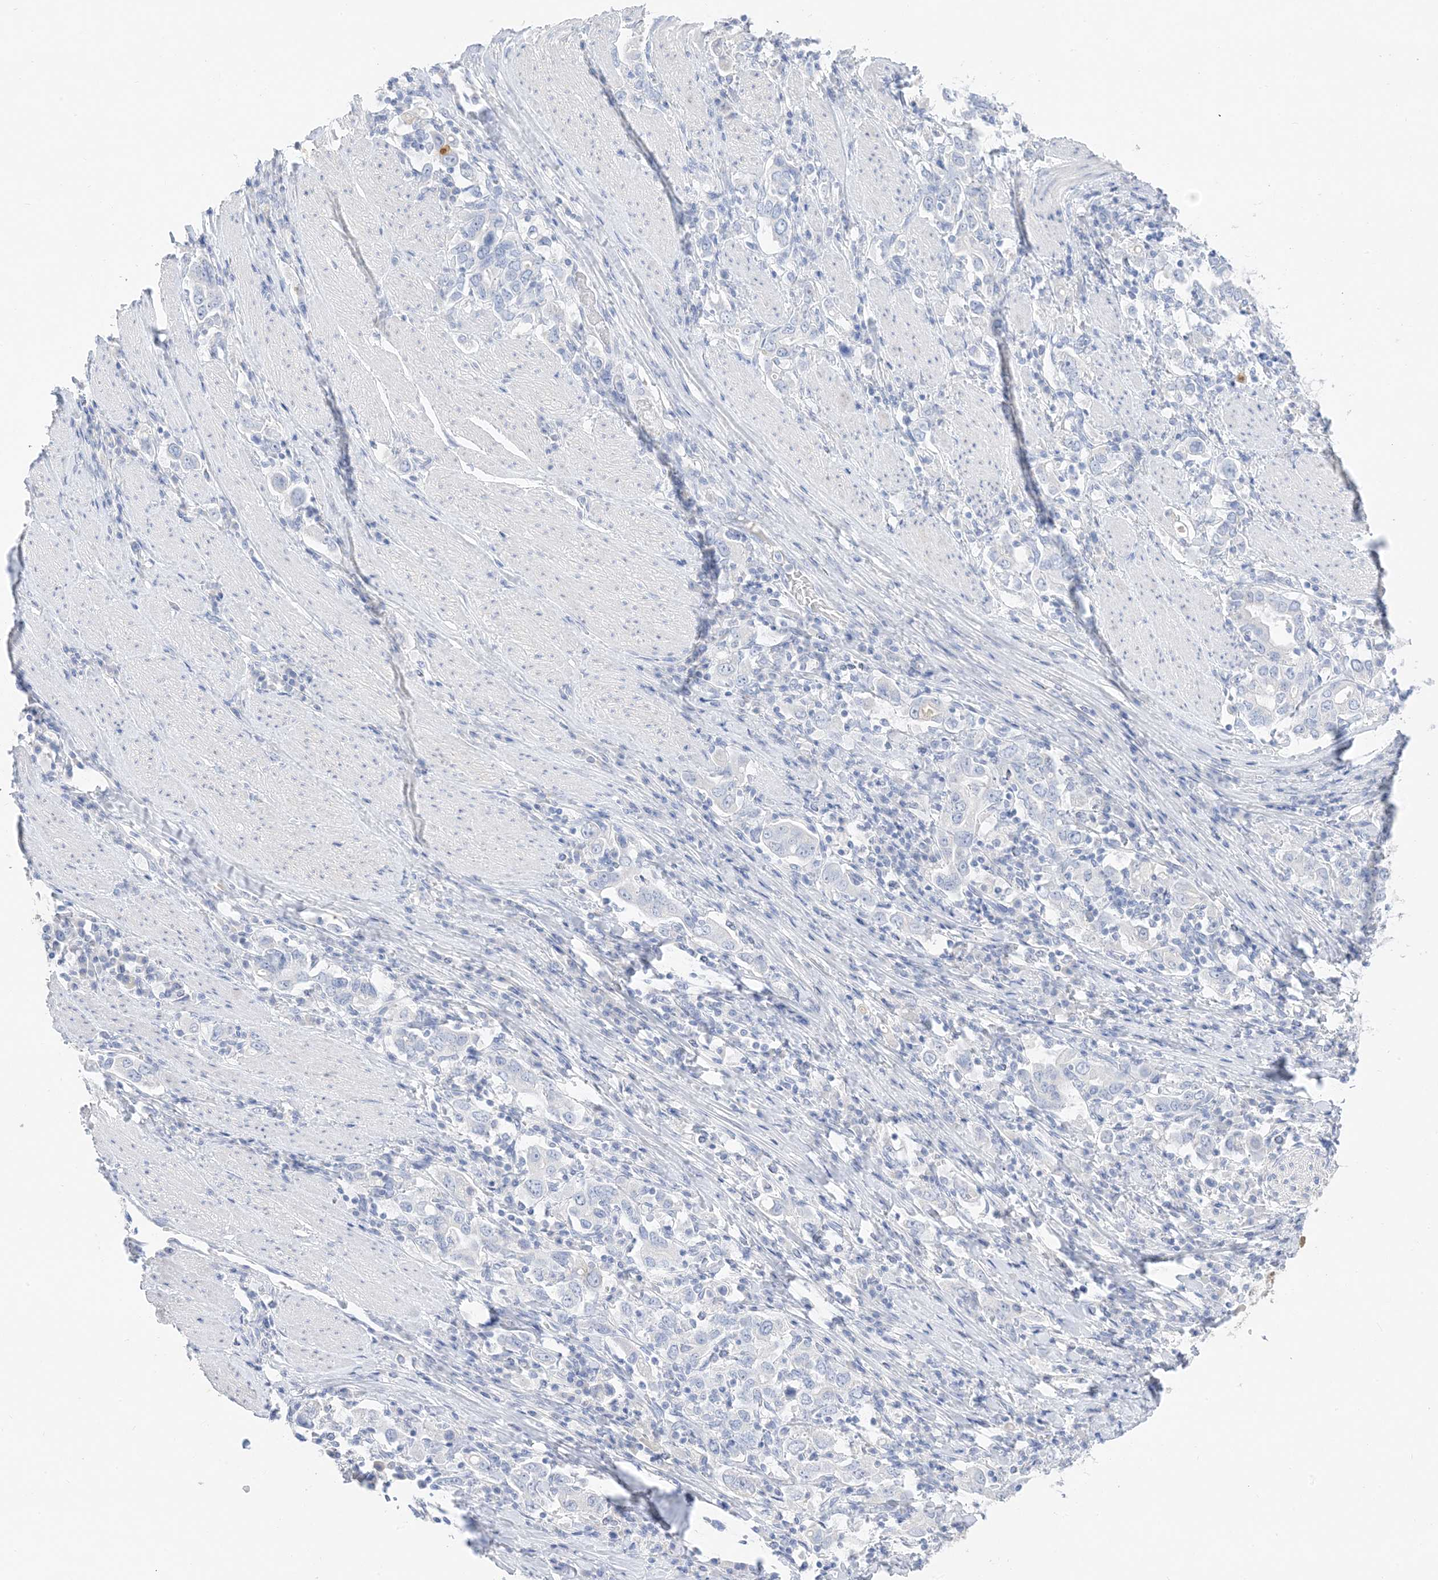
{"staining": {"intensity": "negative", "quantity": "none", "location": "none"}, "tissue": "stomach cancer", "cell_type": "Tumor cells", "image_type": "cancer", "snomed": [{"axis": "morphology", "description": "Adenocarcinoma, NOS"}, {"axis": "topography", "description": "Stomach, upper"}], "caption": "Immunohistochemistry (IHC) image of neoplastic tissue: human adenocarcinoma (stomach) stained with DAB (3,3'-diaminobenzidine) demonstrates no significant protein expression in tumor cells. (Stains: DAB immunohistochemistry with hematoxylin counter stain, Microscopy: brightfield microscopy at high magnification).", "gene": "MUC17", "patient": {"sex": "male", "age": 62}}